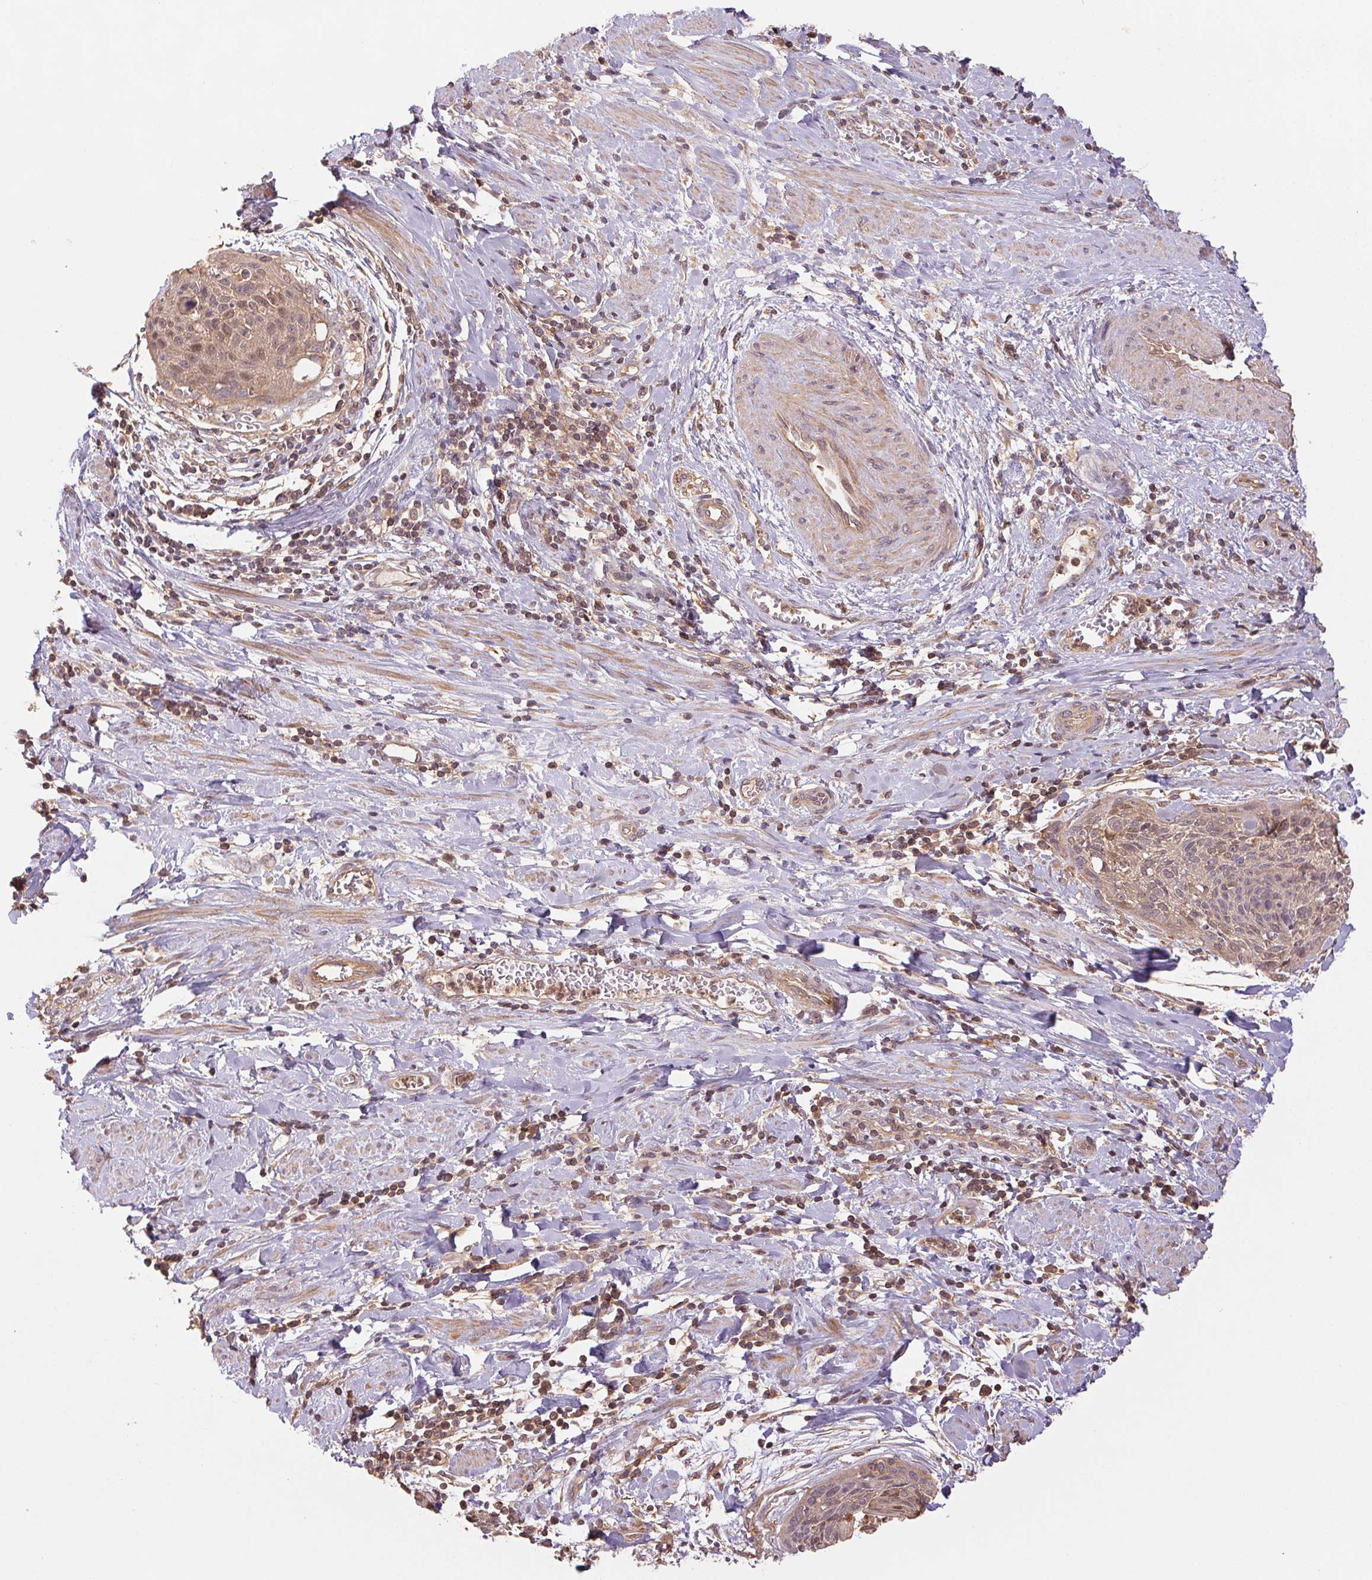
{"staining": {"intensity": "moderate", "quantity": ">75%", "location": "cytoplasmic/membranous,nuclear"}, "tissue": "cervical cancer", "cell_type": "Tumor cells", "image_type": "cancer", "snomed": [{"axis": "morphology", "description": "Squamous cell carcinoma, NOS"}, {"axis": "topography", "description": "Cervix"}], "caption": "IHC of cervical squamous cell carcinoma shows medium levels of moderate cytoplasmic/membranous and nuclear staining in approximately >75% of tumor cells.", "gene": "TUBA3D", "patient": {"sex": "female", "age": 55}}